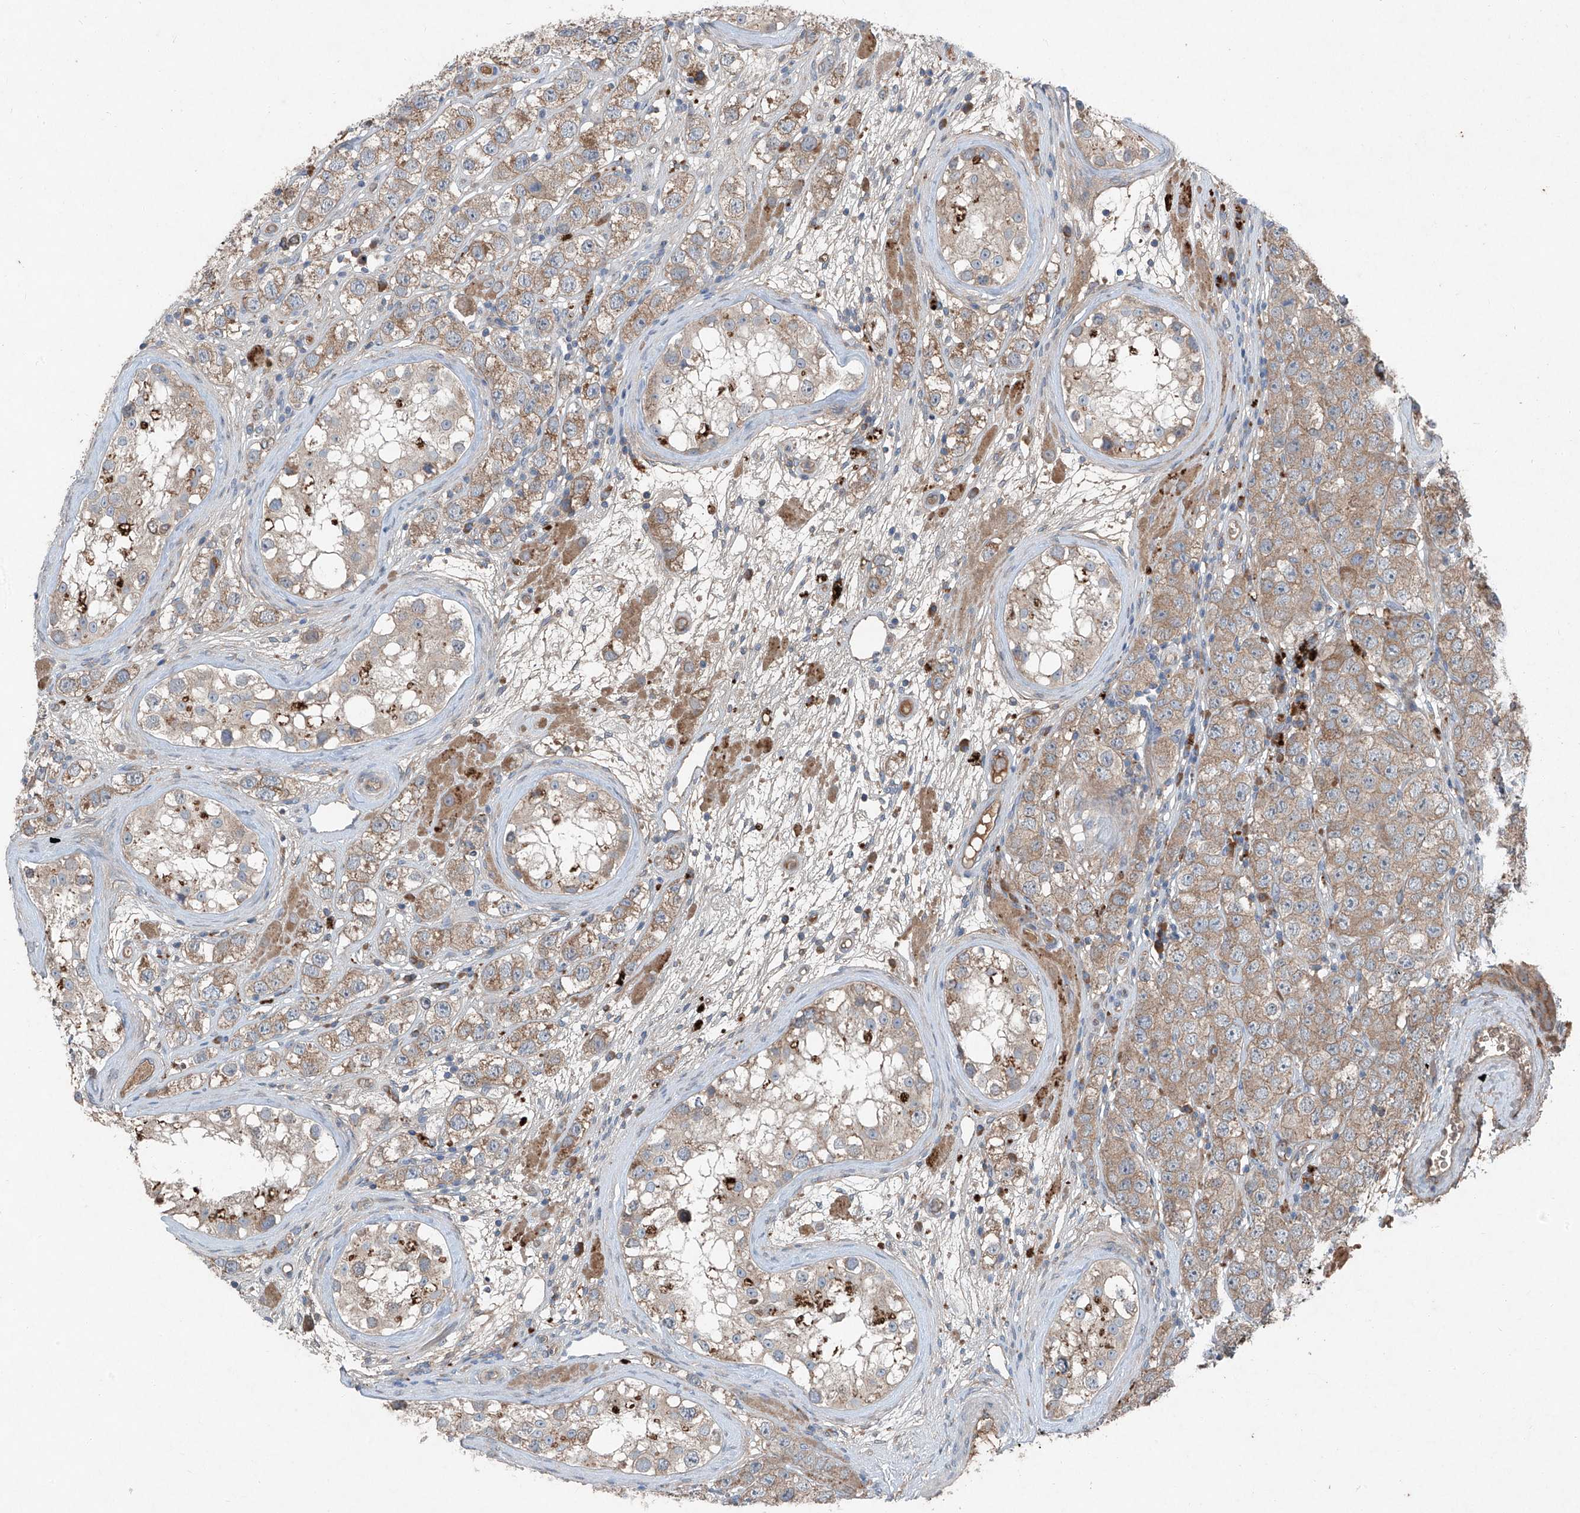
{"staining": {"intensity": "moderate", "quantity": ">75%", "location": "cytoplasmic/membranous"}, "tissue": "testis cancer", "cell_type": "Tumor cells", "image_type": "cancer", "snomed": [{"axis": "morphology", "description": "Seminoma, NOS"}, {"axis": "topography", "description": "Testis"}], "caption": "Testis cancer (seminoma) stained with a protein marker shows moderate staining in tumor cells.", "gene": "FOXRED2", "patient": {"sex": "male", "age": 28}}